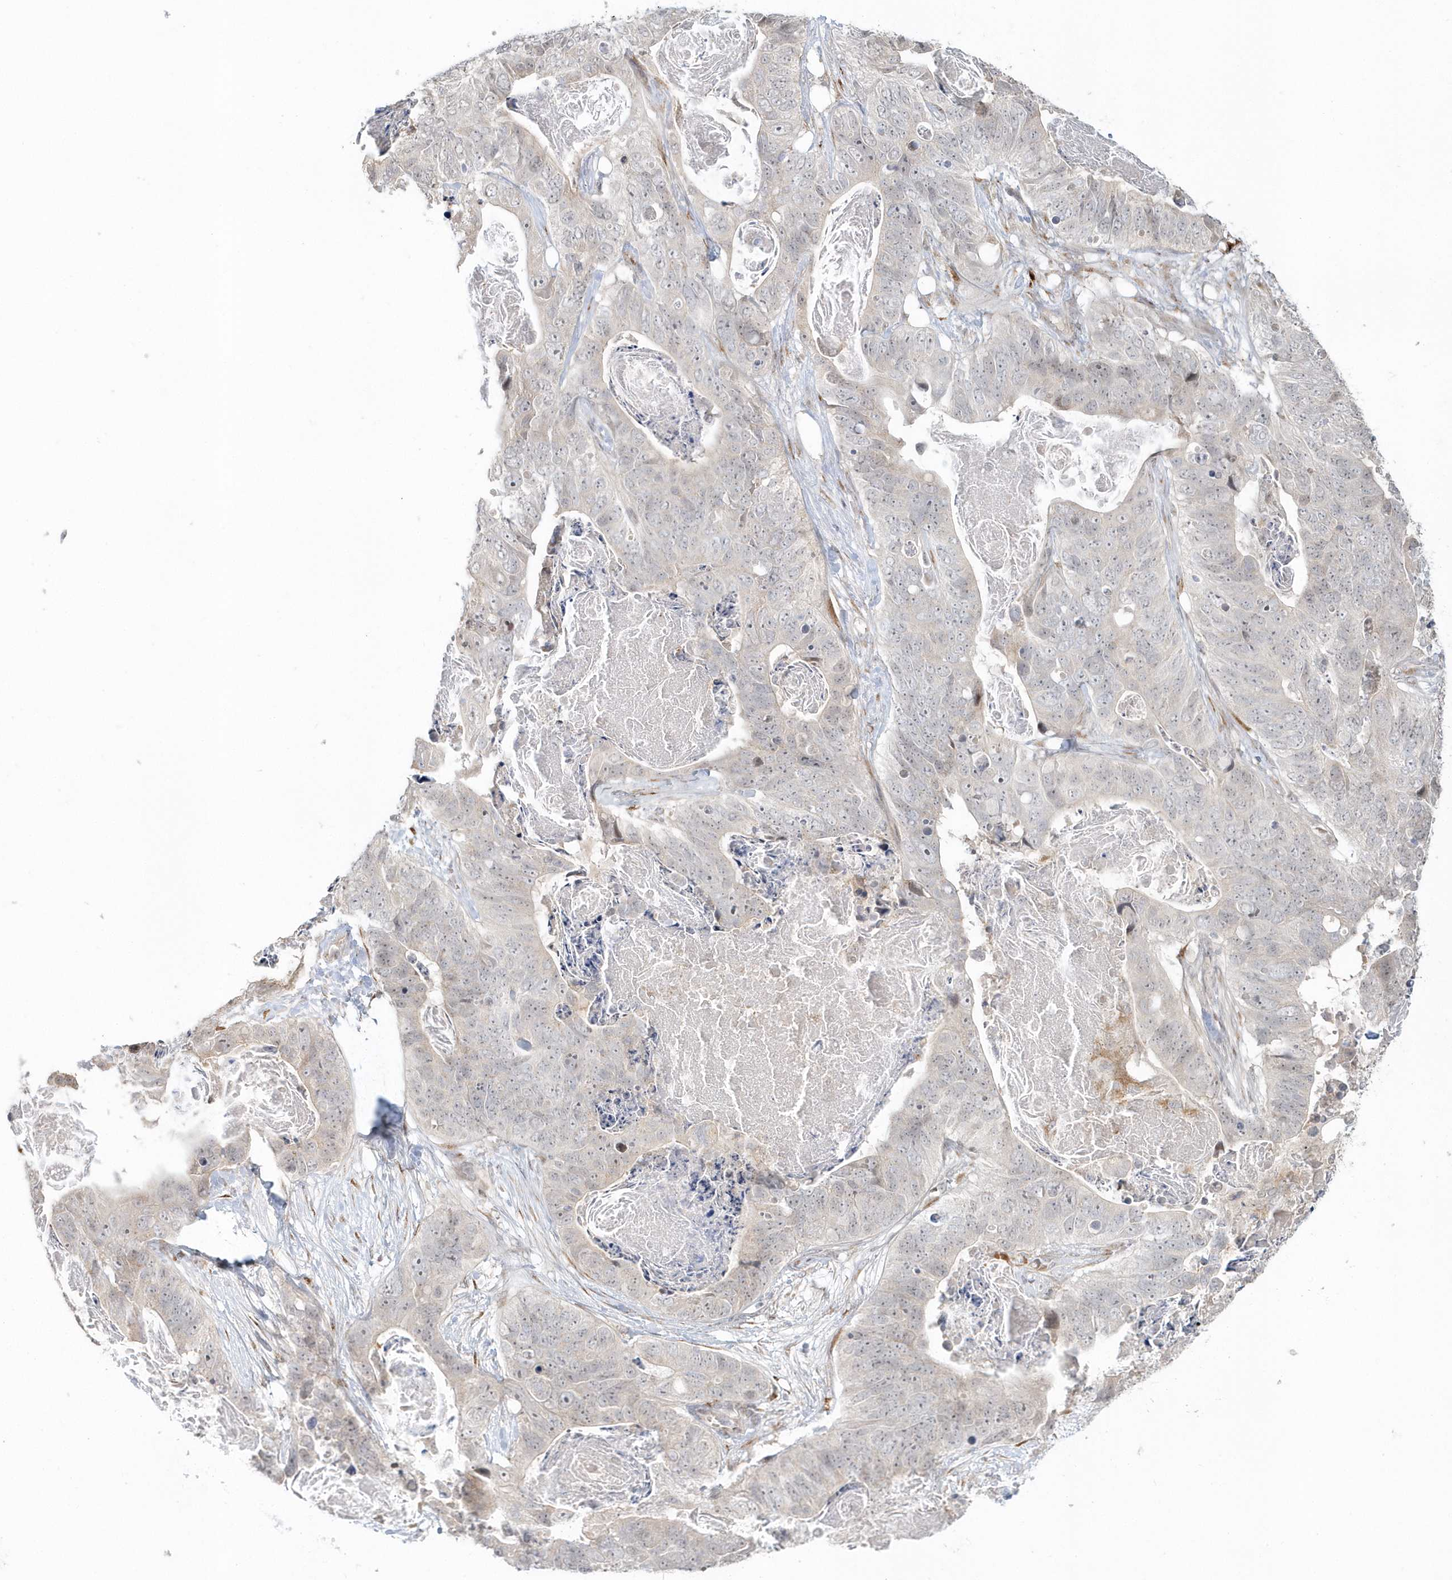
{"staining": {"intensity": "negative", "quantity": "none", "location": "none"}, "tissue": "stomach cancer", "cell_type": "Tumor cells", "image_type": "cancer", "snomed": [{"axis": "morphology", "description": "Adenocarcinoma, NOS"}, {"axis": "topography", "description": "Stomach"}], "caption": "Immunohistochemical staining of stomach cancer displays no significant positivity in tumor cells.", "gene": "DHFR", "patient": {"sex": "female", "age": 89}}